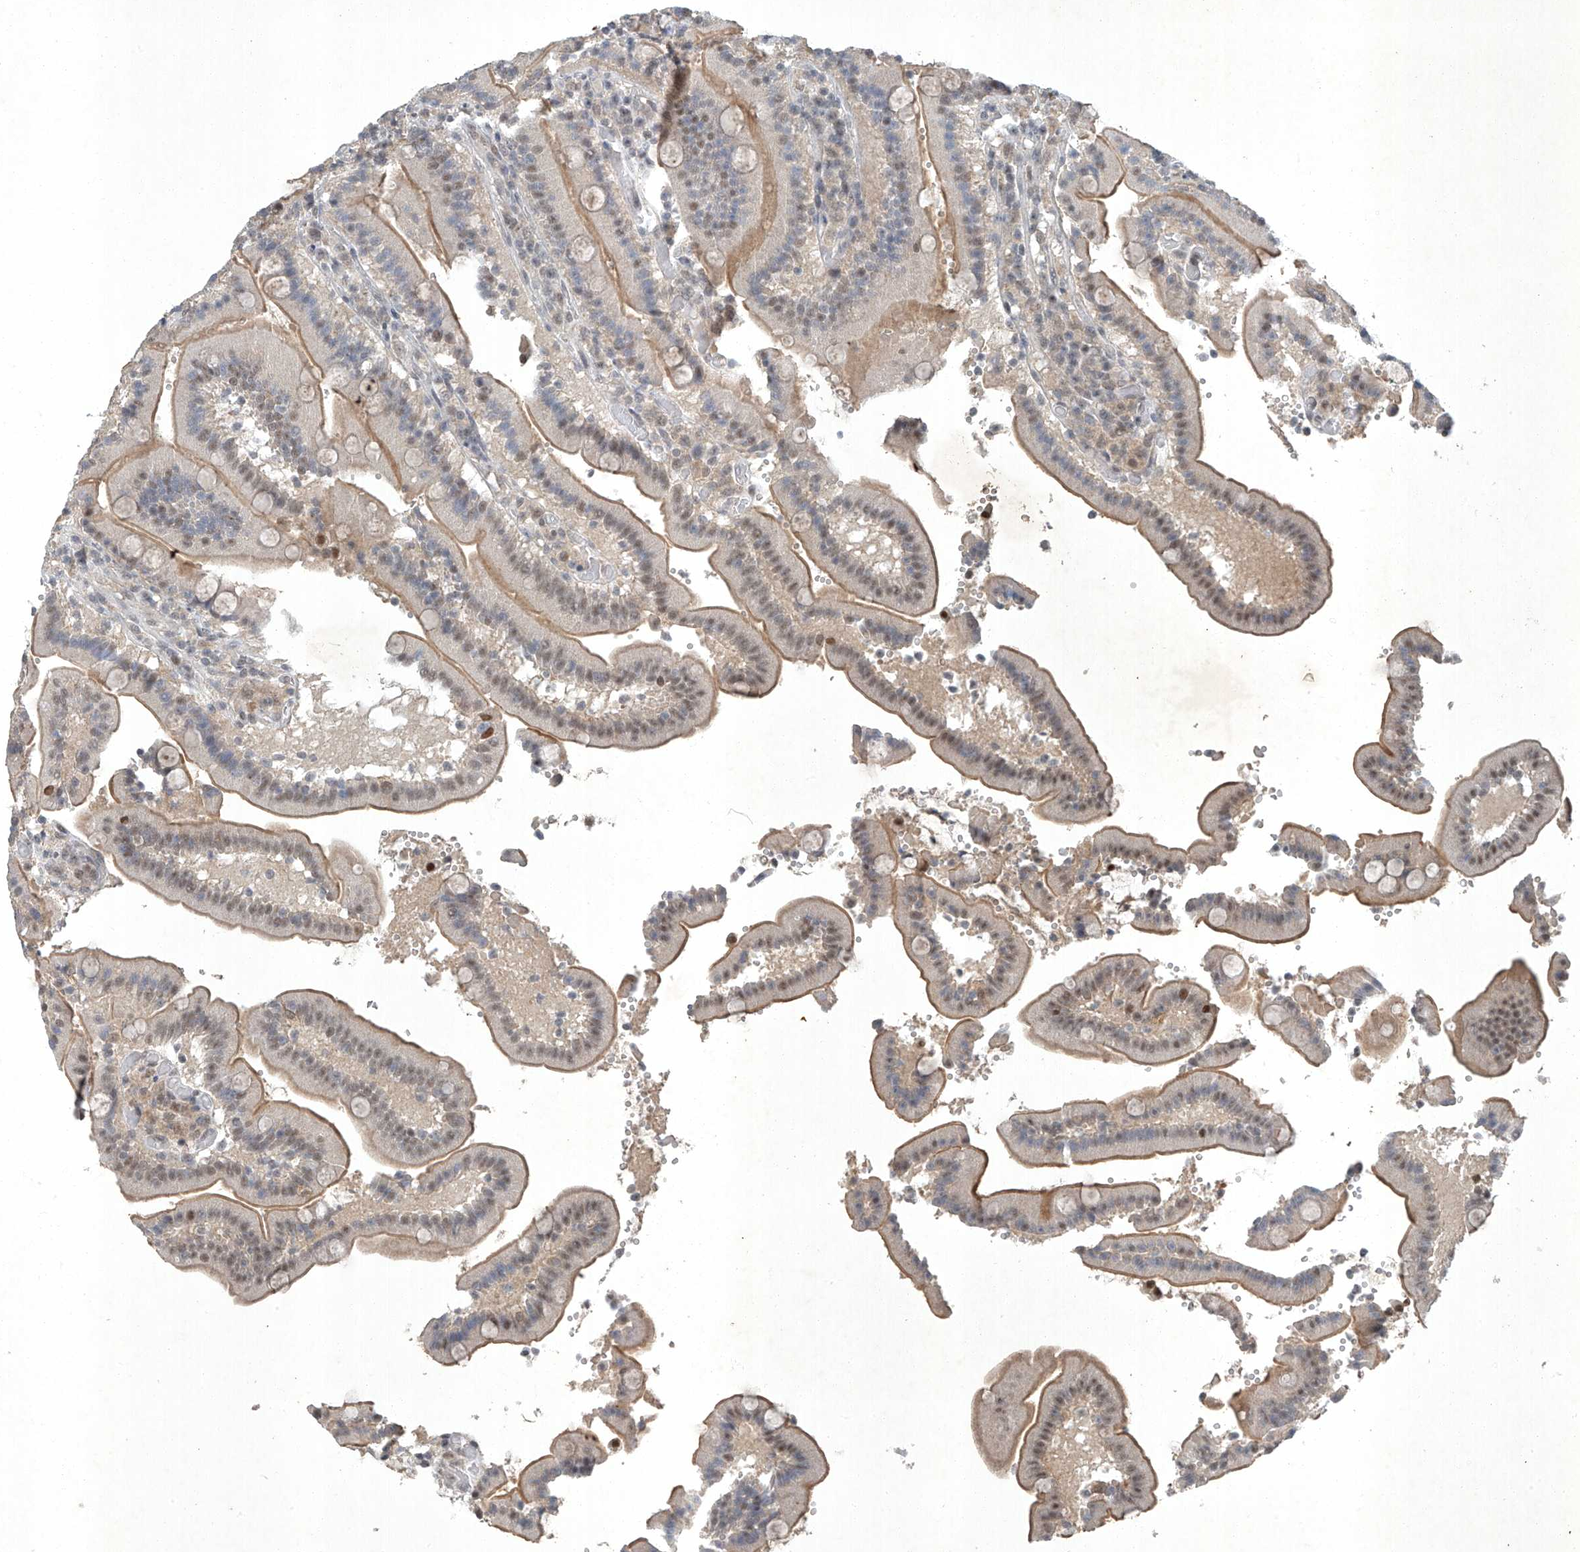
{"staining": {"intensity": "weak", "quantity": "25%-75%", "location": "cytoplasmic/membranous,nuclear"}, "tissue": "duodenum", "cell_type": "Glandular cells", "image_type": "normal", "snomed": [{"axis": "morphology", "description": "Normal tissue, NOS"}, {"axis": "topography", "description": "Duodenum"}], "caption": "Weak cytoplasmic/membranous,nuclear expression for a protein is seen in about 25%-75% of glandular cells of normal duodenum using immunohistochemistry.", "gene": "TAF8", "patient": {"sex": "female", "age": 62}}